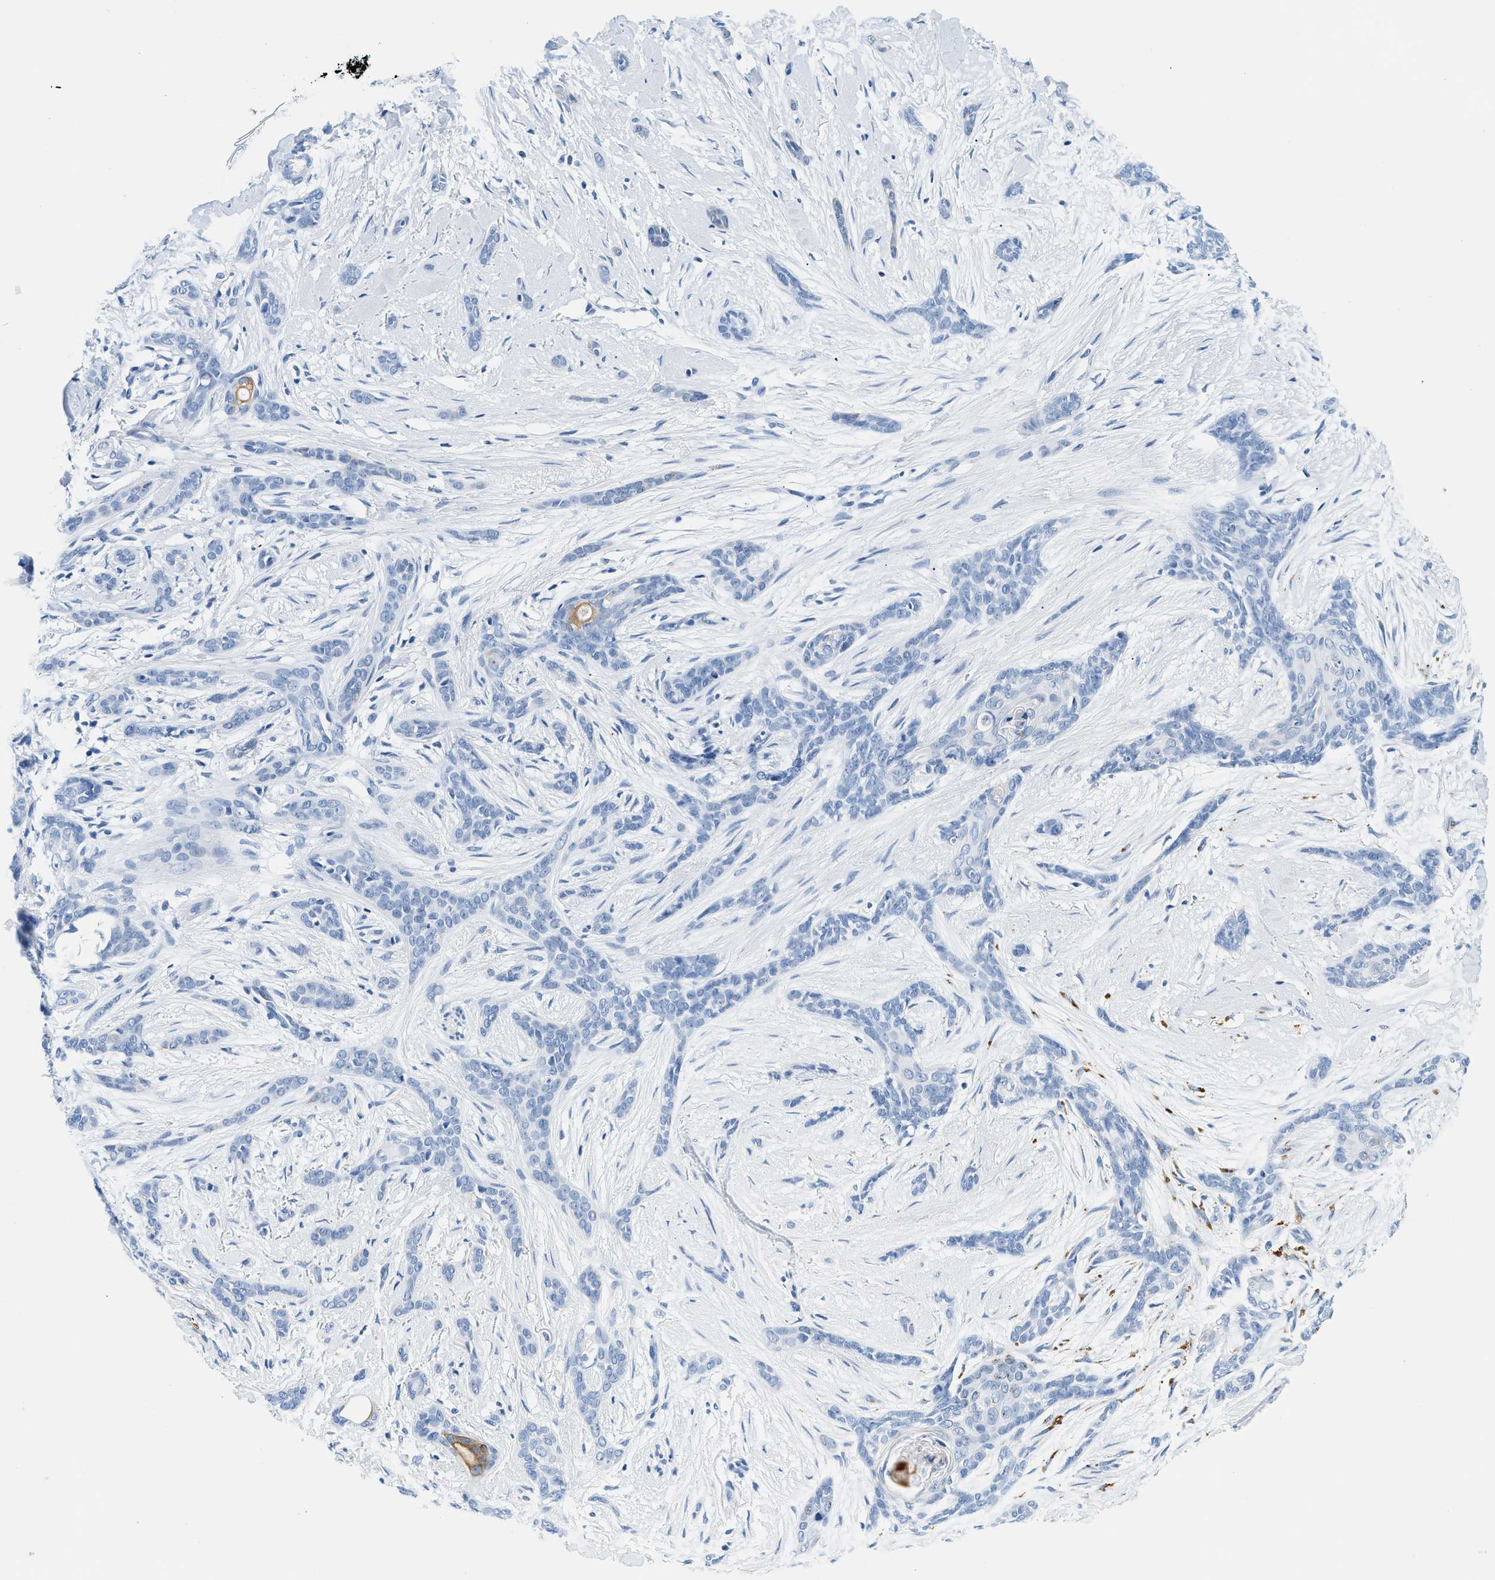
{"staining": {"intensity": "negative", "quantity": "none", "location": "none"}, "tissue": "skin cancer", "cell_type": "Tumor cells", "image_type": "cancer", "snomed": [{"axis": "morphology", "description": "Basal cell carcinoma"}, {"axis": "morphology", "description": "Adnexal tumor, benign"}, {"axis": "topography", "description": "Skin"}], "caption": "High magnification brightfield microscopy of skin basal cell carcinoma stained with DAB (brown) and counterstained with hematoxylin (blue): tumor cells show no significant staining.", "gene": "STXBP2", "patient": {"sex": "female", "age": 42}}